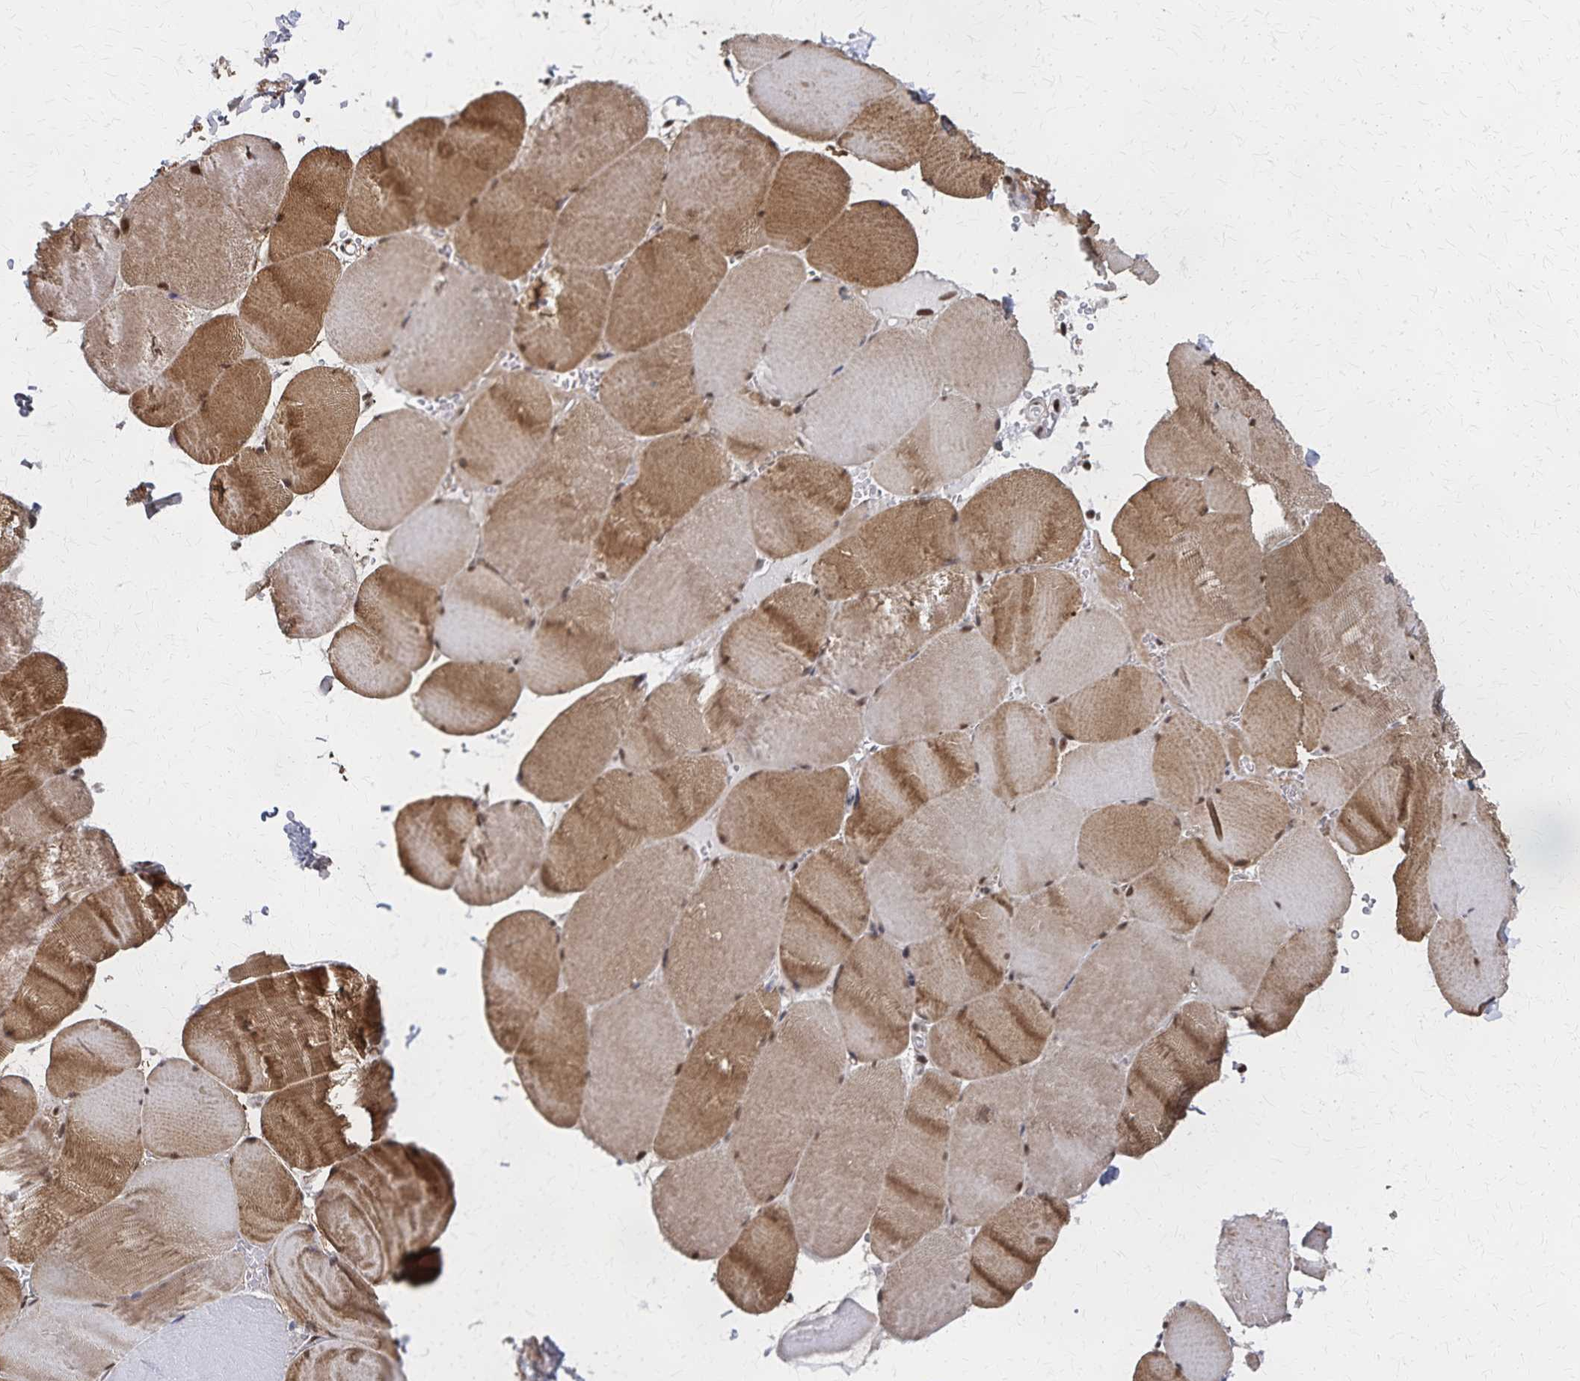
{"staining": {"intensity": "moderate", "quantity": "25%-75%", "location": "cytoplasmic/membranous,nuclear"}, "tissue": "skeletal muscle", "cell_type": "Myocytes", "image_type": "normal", "snomed": [{"axis": "morphology", "description": "Normal tissue, NOS"}, {"axis": "topography", "description": "Skeletal muscle"}, {"axis": "topography", "description": "Head-Neck"}], "caption": "Moderate cytoplasmic/membranous,nuclear staining is appreciated in approximately 25%-75% of myocytes in unremarkable skeletal muscle. The staining was performed using DAB (3,3'-diaminobenzidine) to visualize the protein expression in brown, while the nuclei were stained in blue with hematoxylin (Magnification: 20x).", "gene": "GTF2B", "patient": {"sex": "male", "age": 66}}